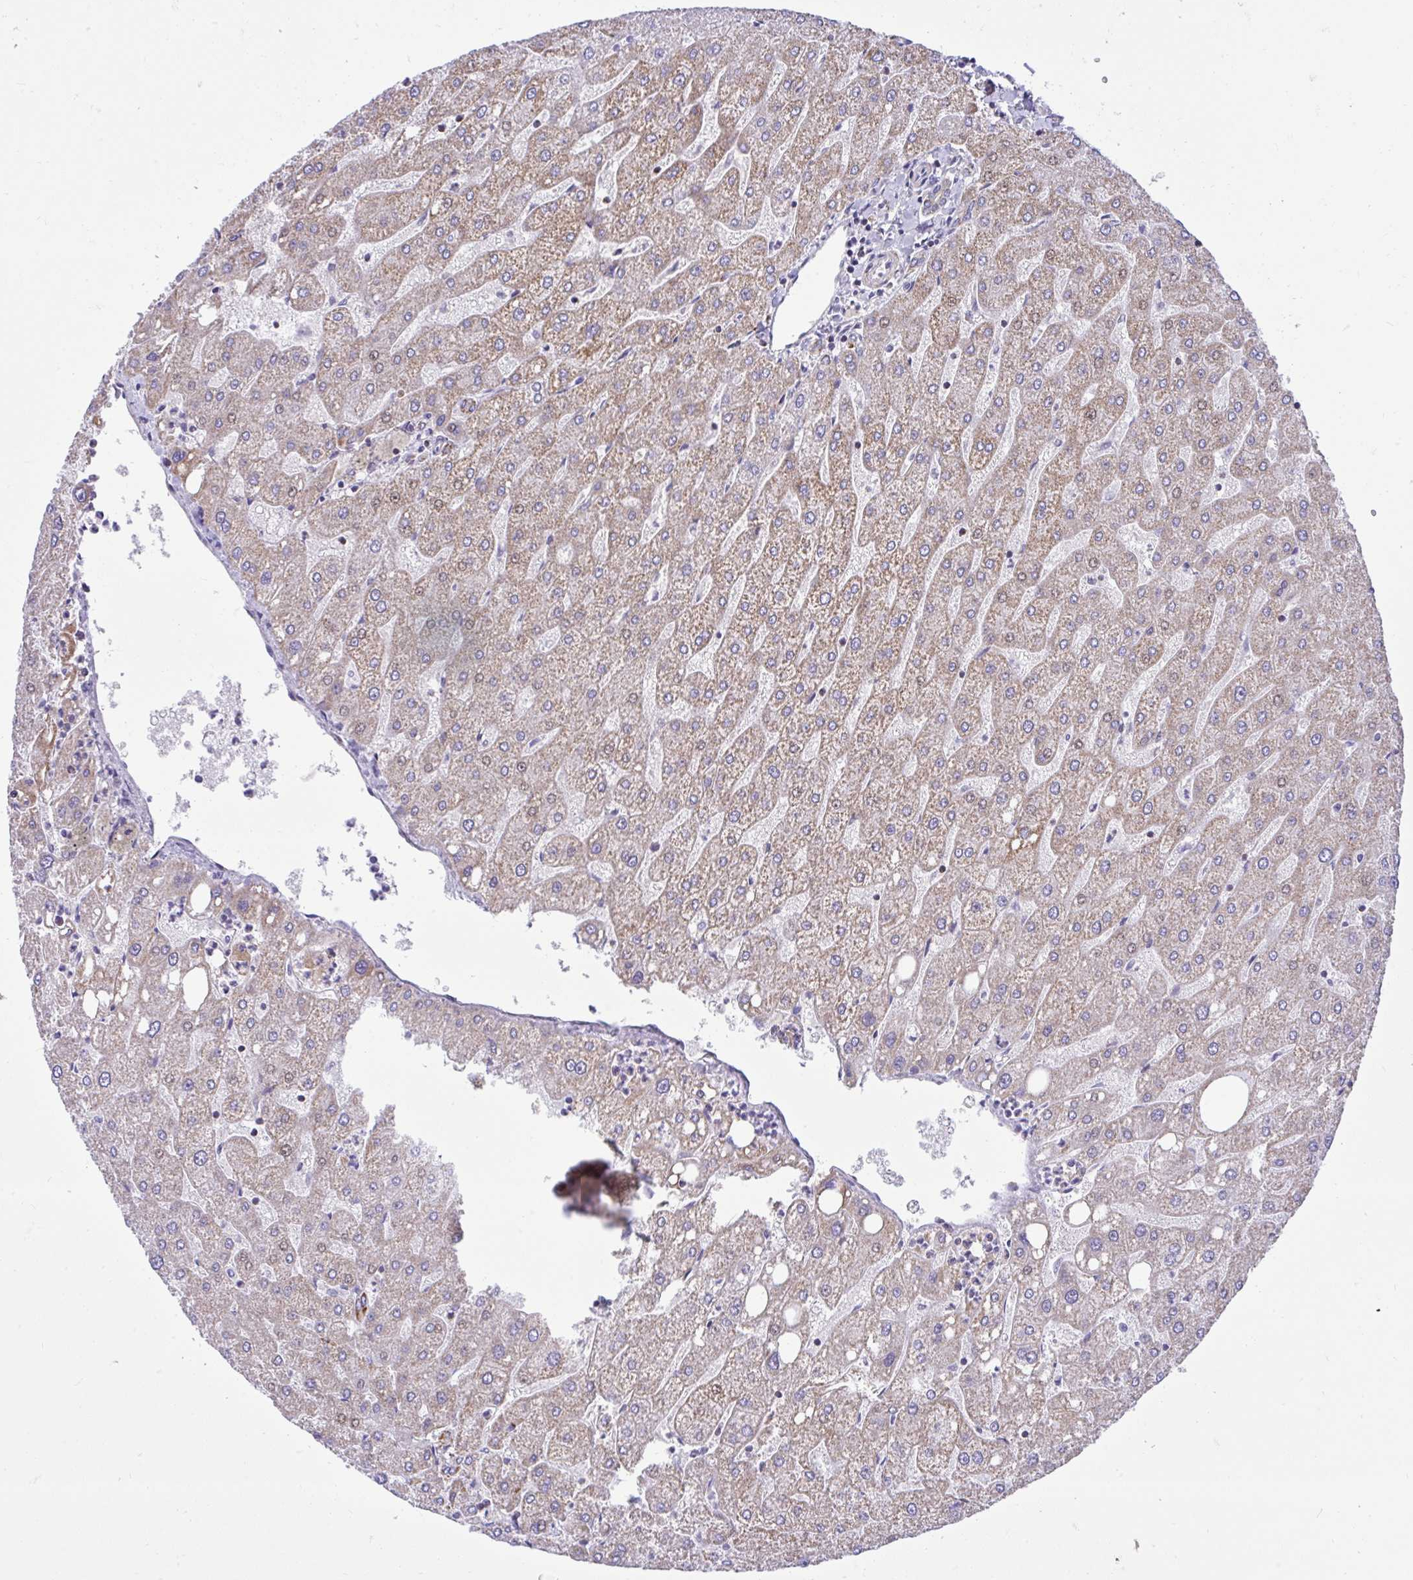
{"staining": {"intensity": "negative", "quantity": "none", "location": "none"}, "tissue": "liver", "cell_type": "Cholangiocytes", "image_type": "normal", "snomed": [{"axis": "morphology", "description": "Normal tissue, NOS"}, {"axis": "topography", "description": "Liver"}], "caption": "Immunohistochemical staining of unremarkable liver shows no significant positivity in cholangiocytes. (Immunohistochemistry (ihc), brightfield microscopy, high magnification).", "gene": "ZNF362", "patient": {"sex": "male", "age": 67}}